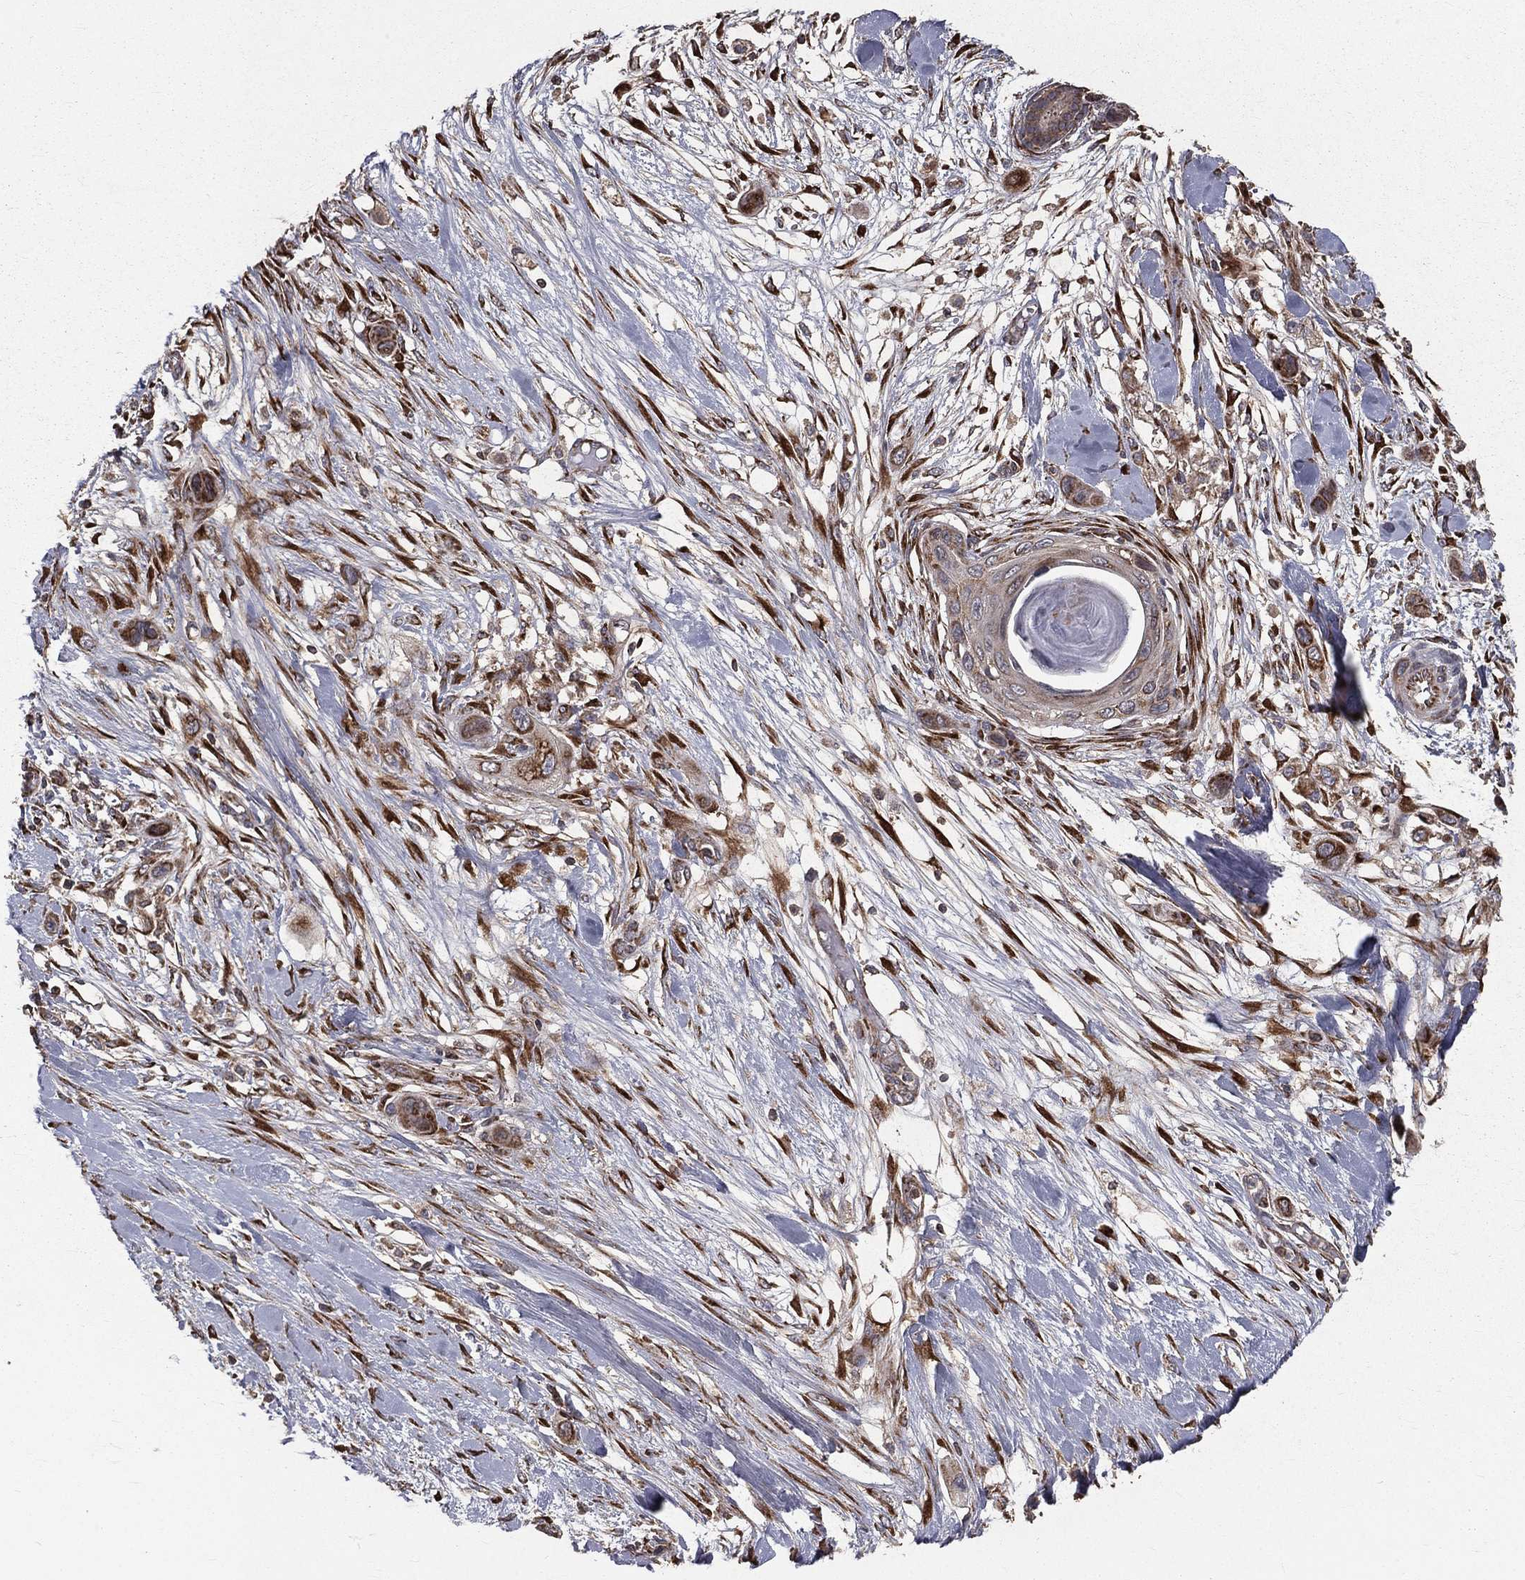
{"staining": {"intensity": "moderate", "quantity": "25%-75%", "location": "cytoplasmic/membranous"}, "tissue": "skin cancer", "cell_type": "Tumor cells", "image_type": "cancer", "snomed": [{"axis": "morphology", "description": "Squamous cell carcinoma, NOS"}, {"axis": "topography", "description": "Skin"}], "caption": "IHC histopathology image of neoplastic tissue: skin cancer (squamous cell carcinoma) stained using immunohistochemistry shows medium levels of moderate protein expression localized specifically in the cytoplasmic/membranous of tumor cells, appearing as a cytoplasmic/membranous brown color.", "gene": "OLFML1", "patient": {"sex": "male", "age": 79}}